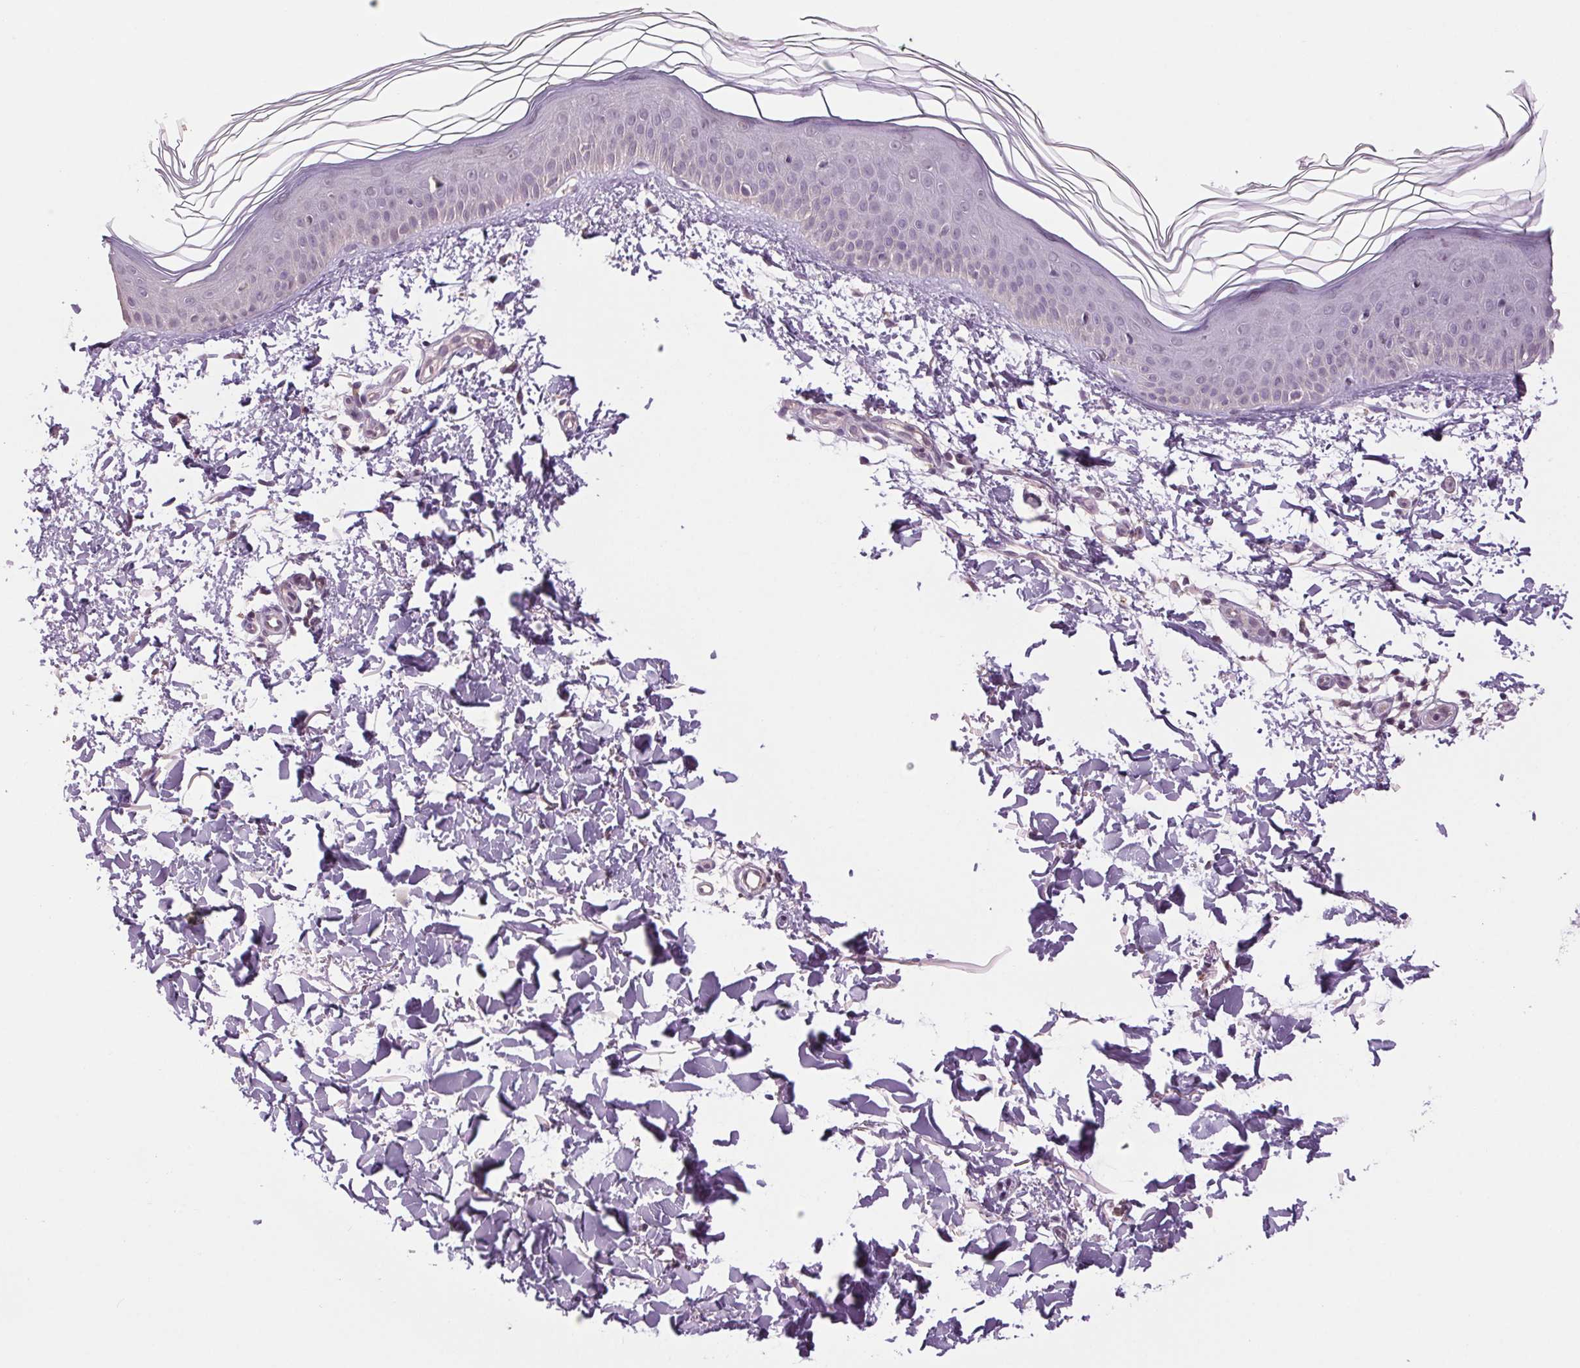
{"staining": {"intensity": "negative", "quantity": "none", "location": "none"}, "tissue": "skin", "cell_type": "Fibroblasts", "image_type": "normal", "snomed": [{"axis": "morphology", "description": "Normal tissue, NOS"}, {"axis": "topography", "description": "Skin"}], "caption": "Image shows no protein positivity in fibroblasts of benign skin. (DAB (3,3'-diaminobenzidine) immunohistochemistry, high magnification).", "gene": "MPO", "patient": {"sex": "female", "age": 62}}